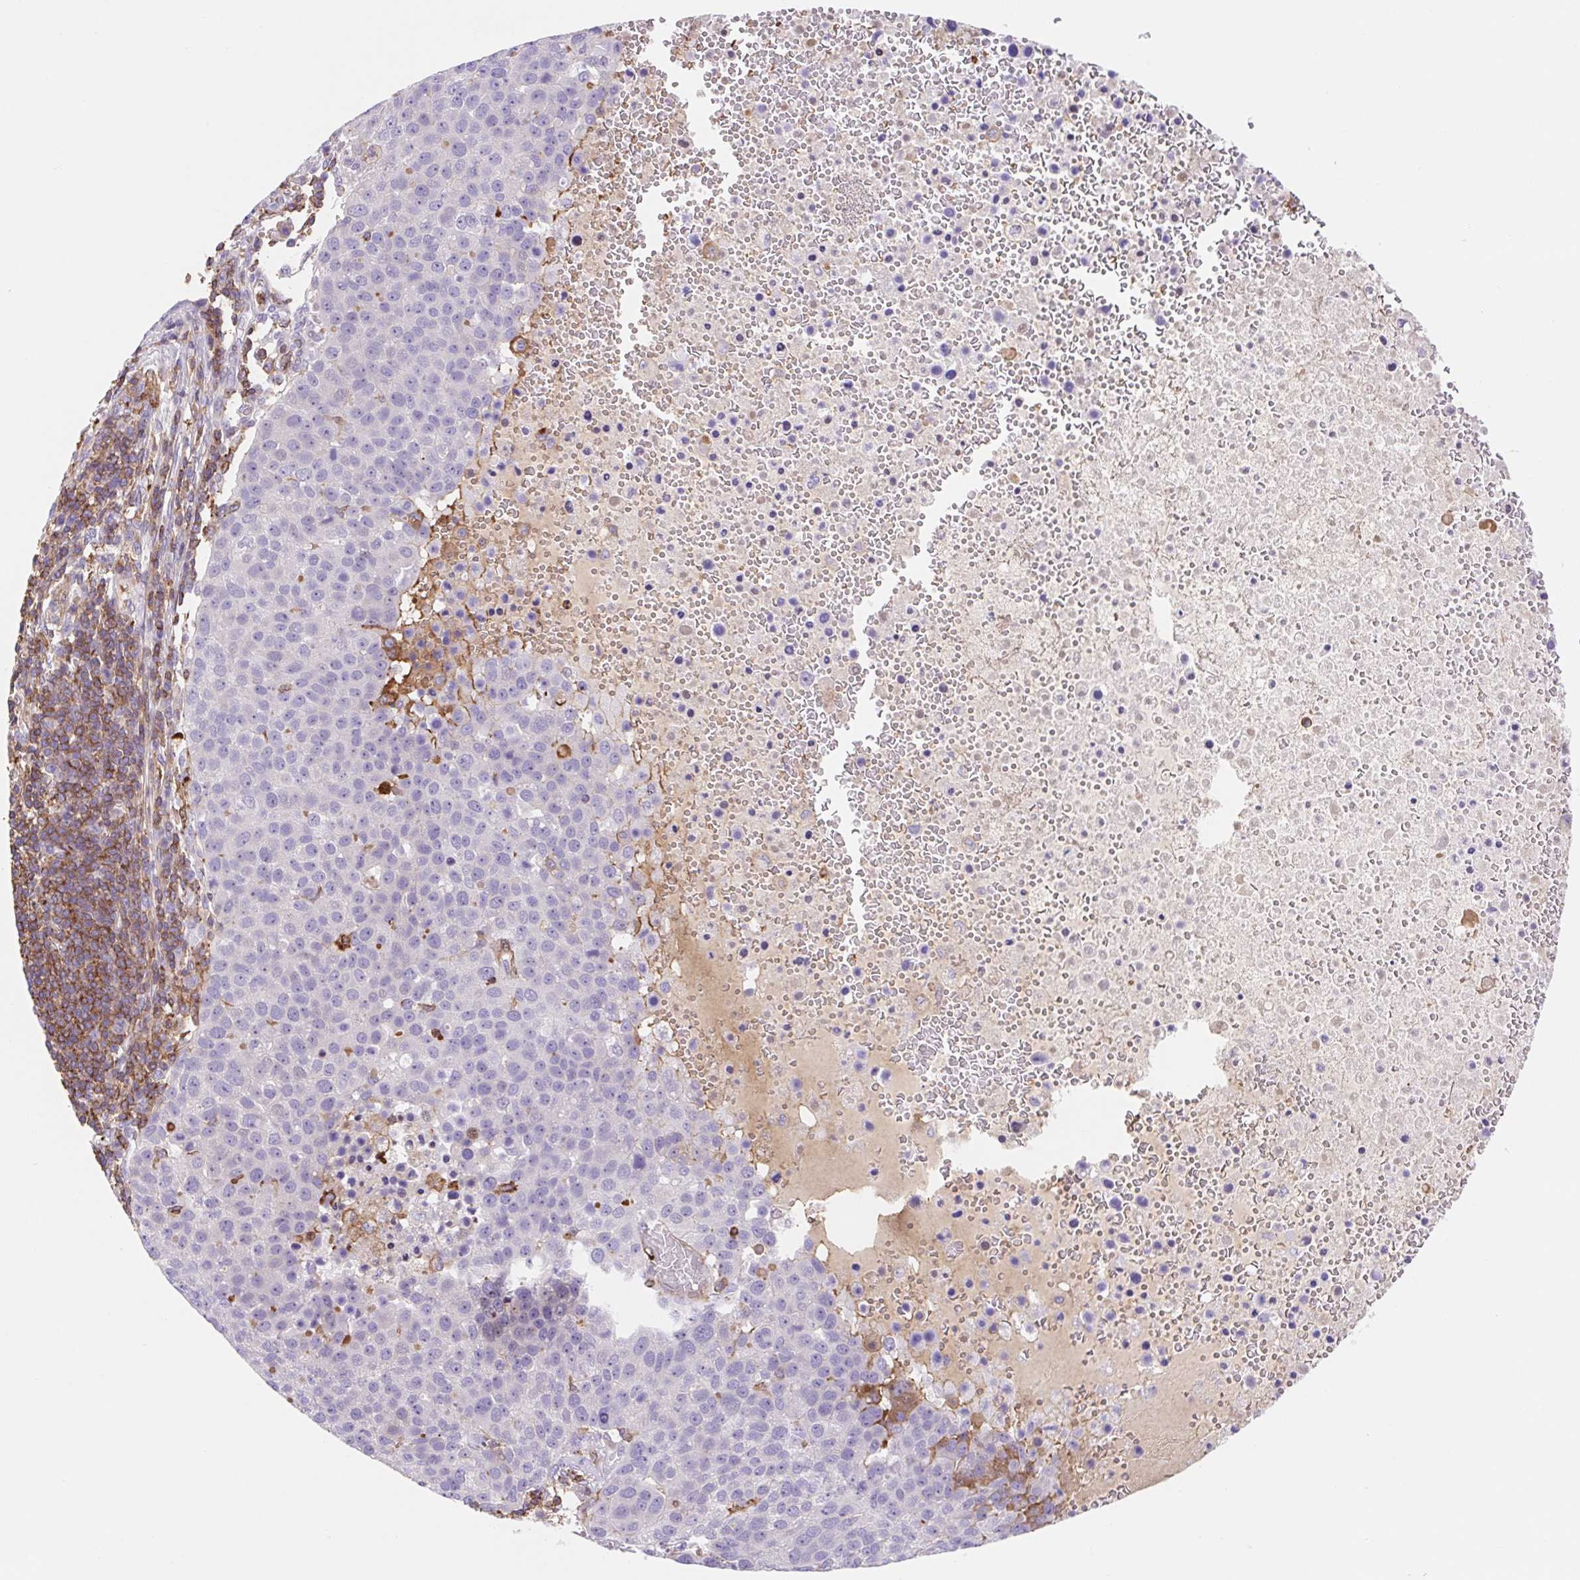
{"staining": {"intensity": "negative", "quantity": "none", "location": "none"}, "tissue": "pancreatic cancer", "cell_type": "Tumor cells", "image_type": "cancer", "snomed": [{"axis": "morphology", "description": "Adenocarcinoma, NOS"}, {"axis": "topography", "description": "Pancreas"}], "caption": "An image of human pancreatic cancer is negative for staining in tumor cells.", "gene": "TPRG1", "patient": {"sex": "female", "age": 61}}